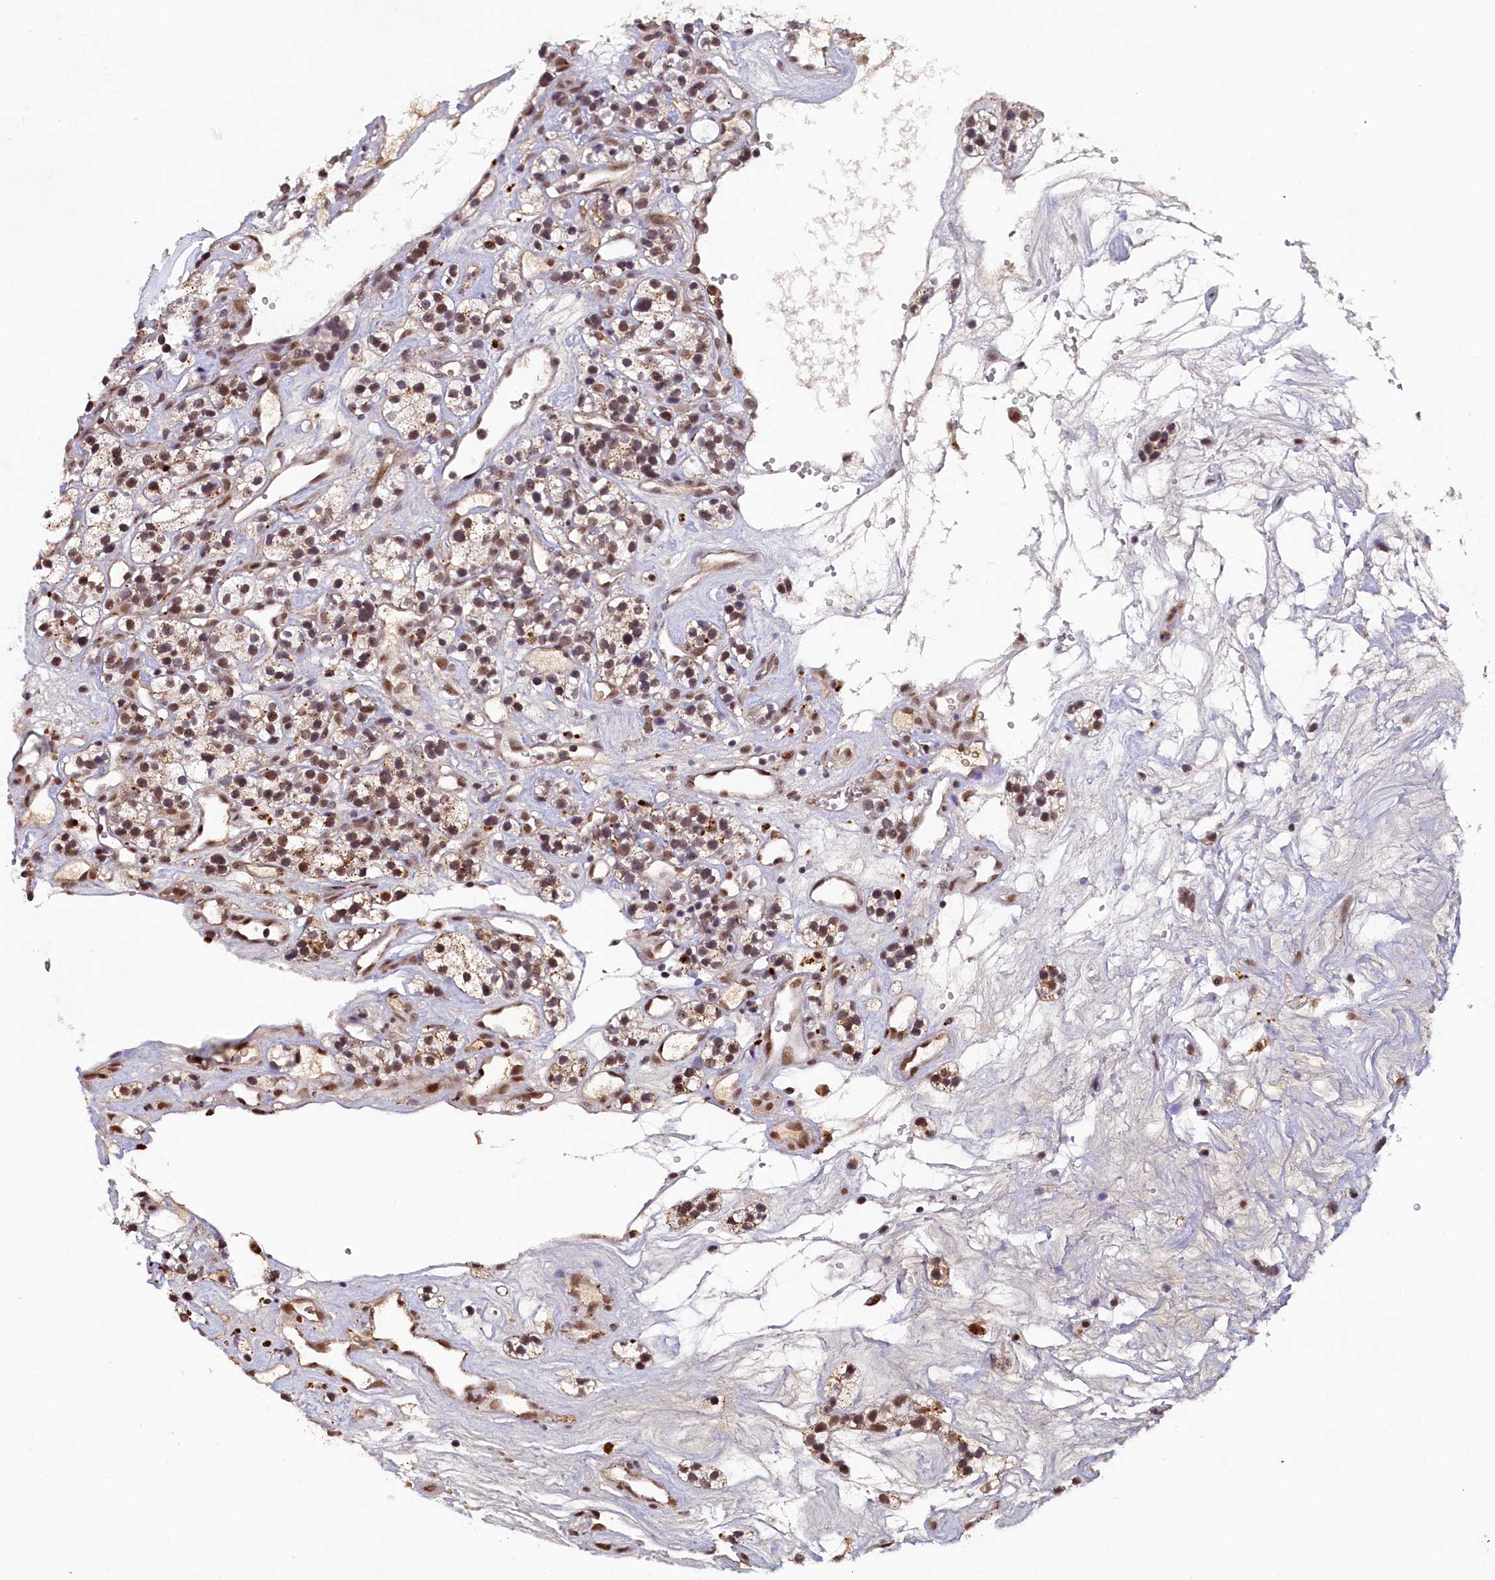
{"staining": {"intensity": "moderate", "quantity": ">75%", "location": "nuclear"}, "tissue": "renal cancer", "cell_type": "Tumor cells", "image_type": "cancer", "snomed": [{"axis": "morphology", "description": "Adenocarcinoma, NOS"}, {"axis": "topography", "description": "Kidney"}], "caption": "IHC of human renal cancer (adenocarcinoma) reveals medium levels of moderate nuclear positivity in about >75% of tumor cells. The staining was performed using DAB to visualize the protein expression in brown, while the nuclei were stained in blue with hematoxylin (Magnification: 20x).", "gene": "INTS14", "patient": {"sex": "female", "age": 57}}